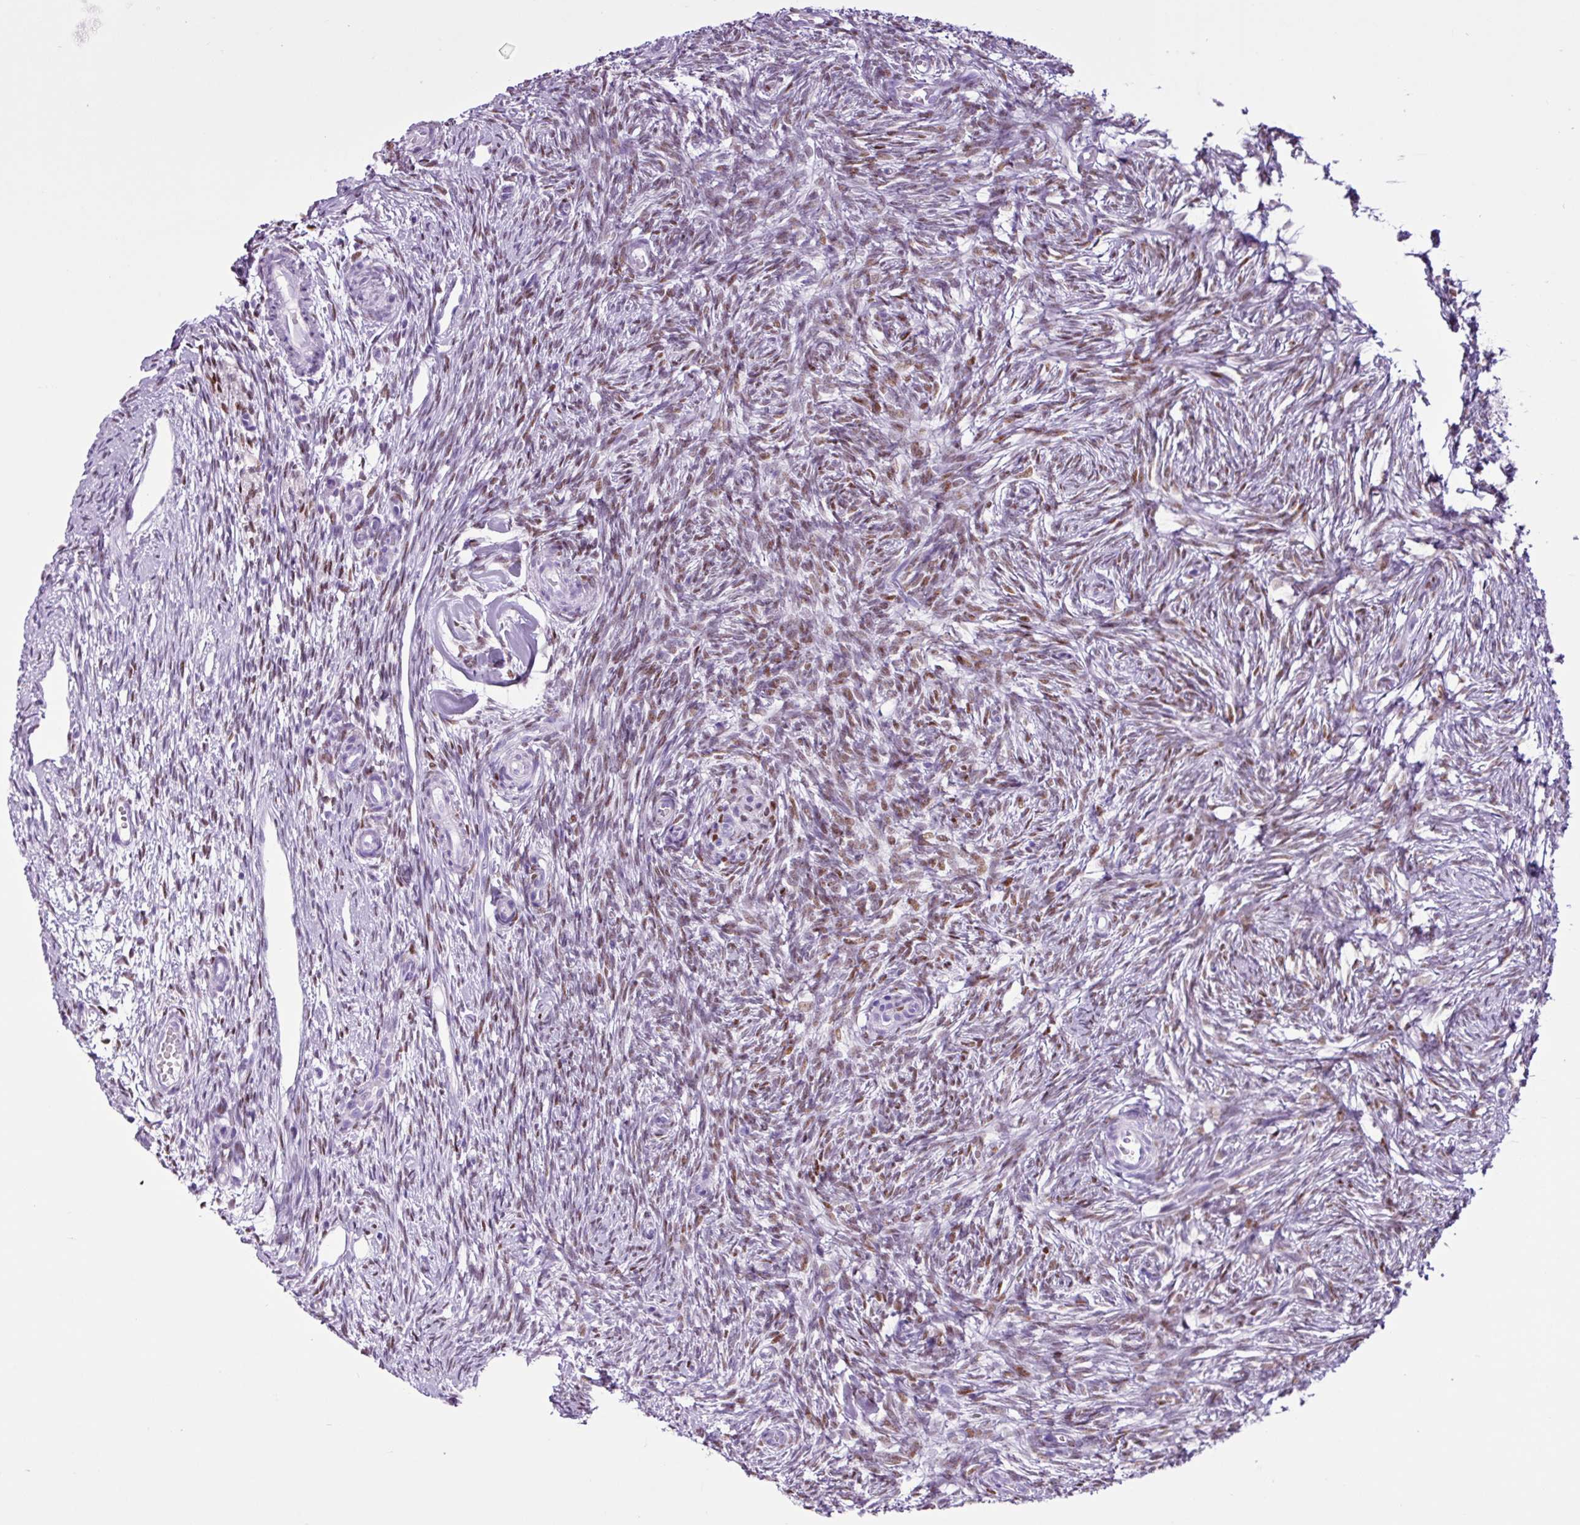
{"staining": {"intensity": "negative", "quantity": "none", "location": "none"}, "tissue": "ovary", "cell_type": "Follicle cells", "image_type": "normal", "snomed": [{"axis": "morphology", "description": "Normal tissue, NOS"}, {"axis": "topography", "description": "Ovary"}], "caption": "IHC photomicrograph of normal ovary: ovary stained with DAB shows no significant protein expression in follicle cells.", "gene": "PGR", "patient": {"sex": "female", "age": 51}}